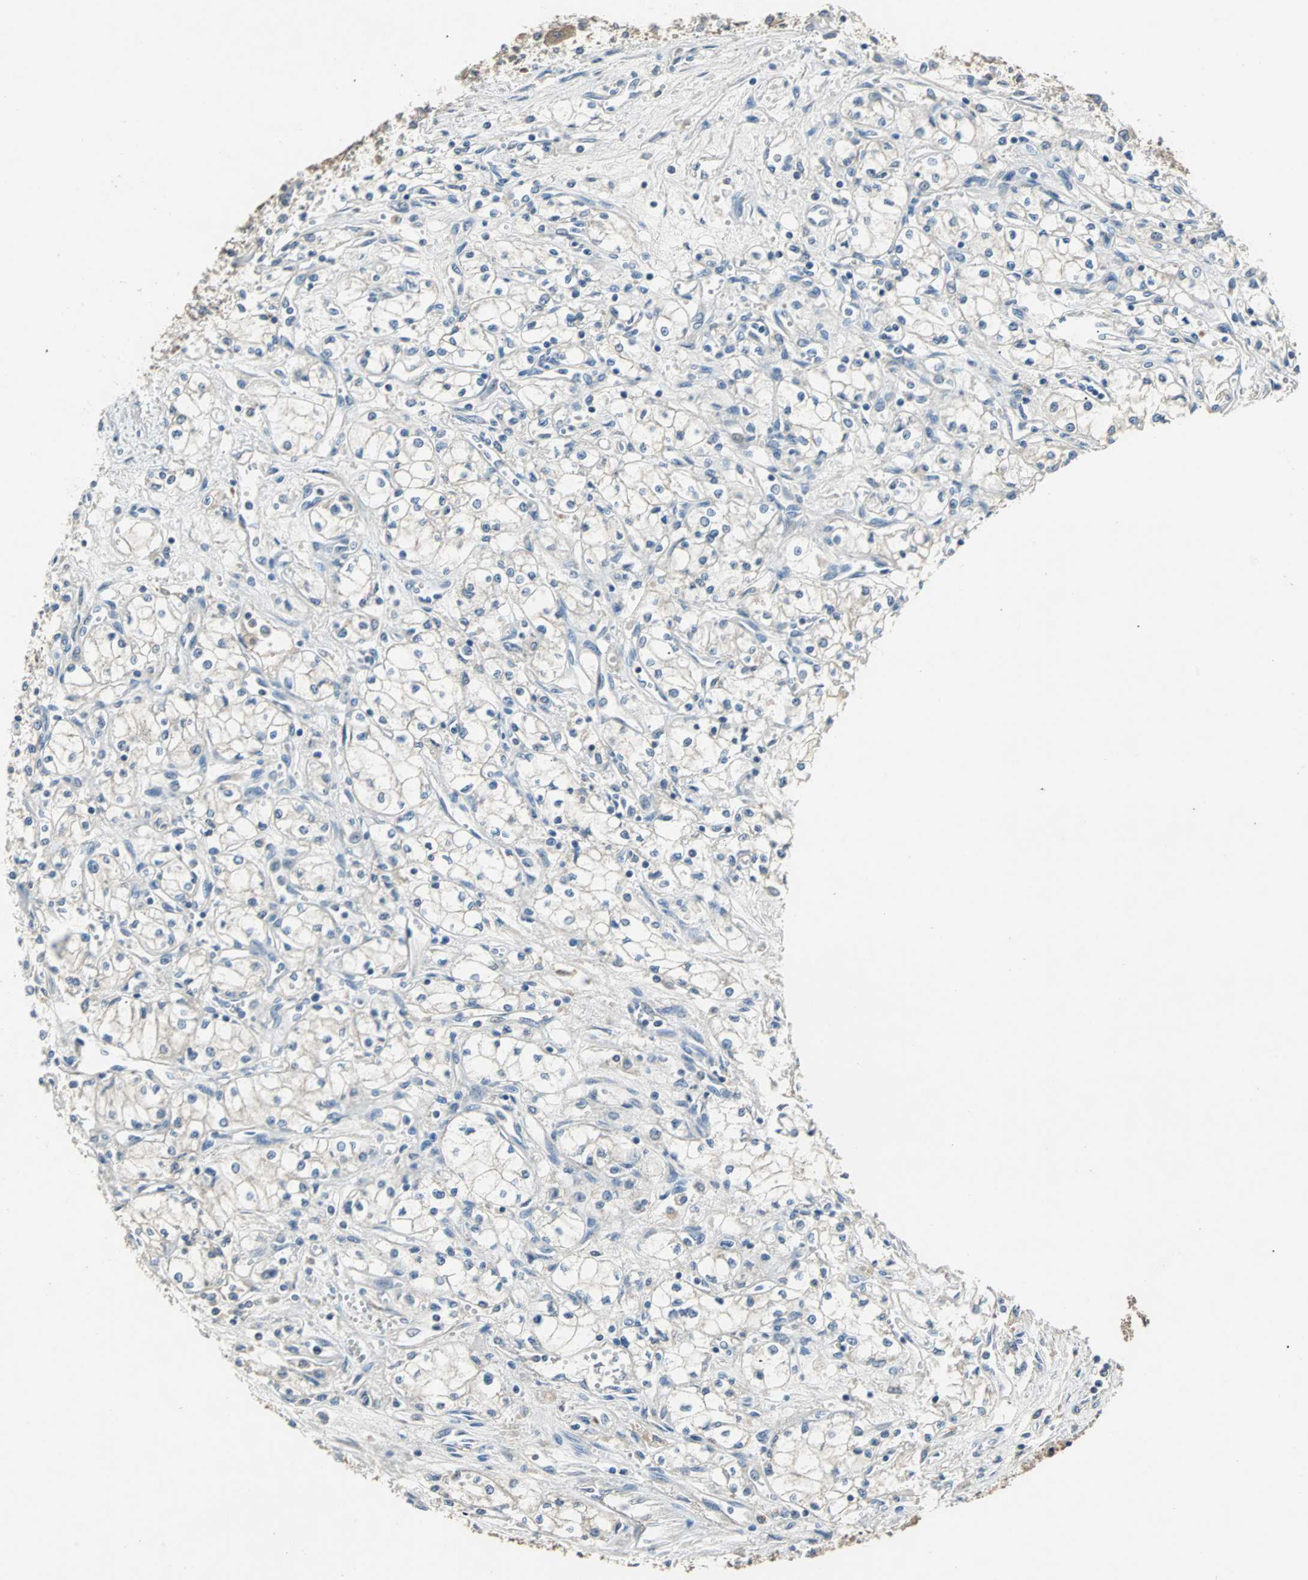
{"staining": {"intensity": "negative", "quantity": "none", "location": "none"}, "tissue": "renal cancer", "cell_type": "Tumor cells", "image_type": "cancer", "snomed": [{"axis": "morphology", "description": "Normal tissue, NOS"}, {"axis": "morphology", "description": "Adenocarcinoma, NOS"}, {"axis": "topography", "description": "Kidney"}], "caption": "Image shows no significant protein expression in tumor cells of adenocarcinoma (renal).", "gene": "ABHD2", "patient": {"sex": "male", "age": 59}}